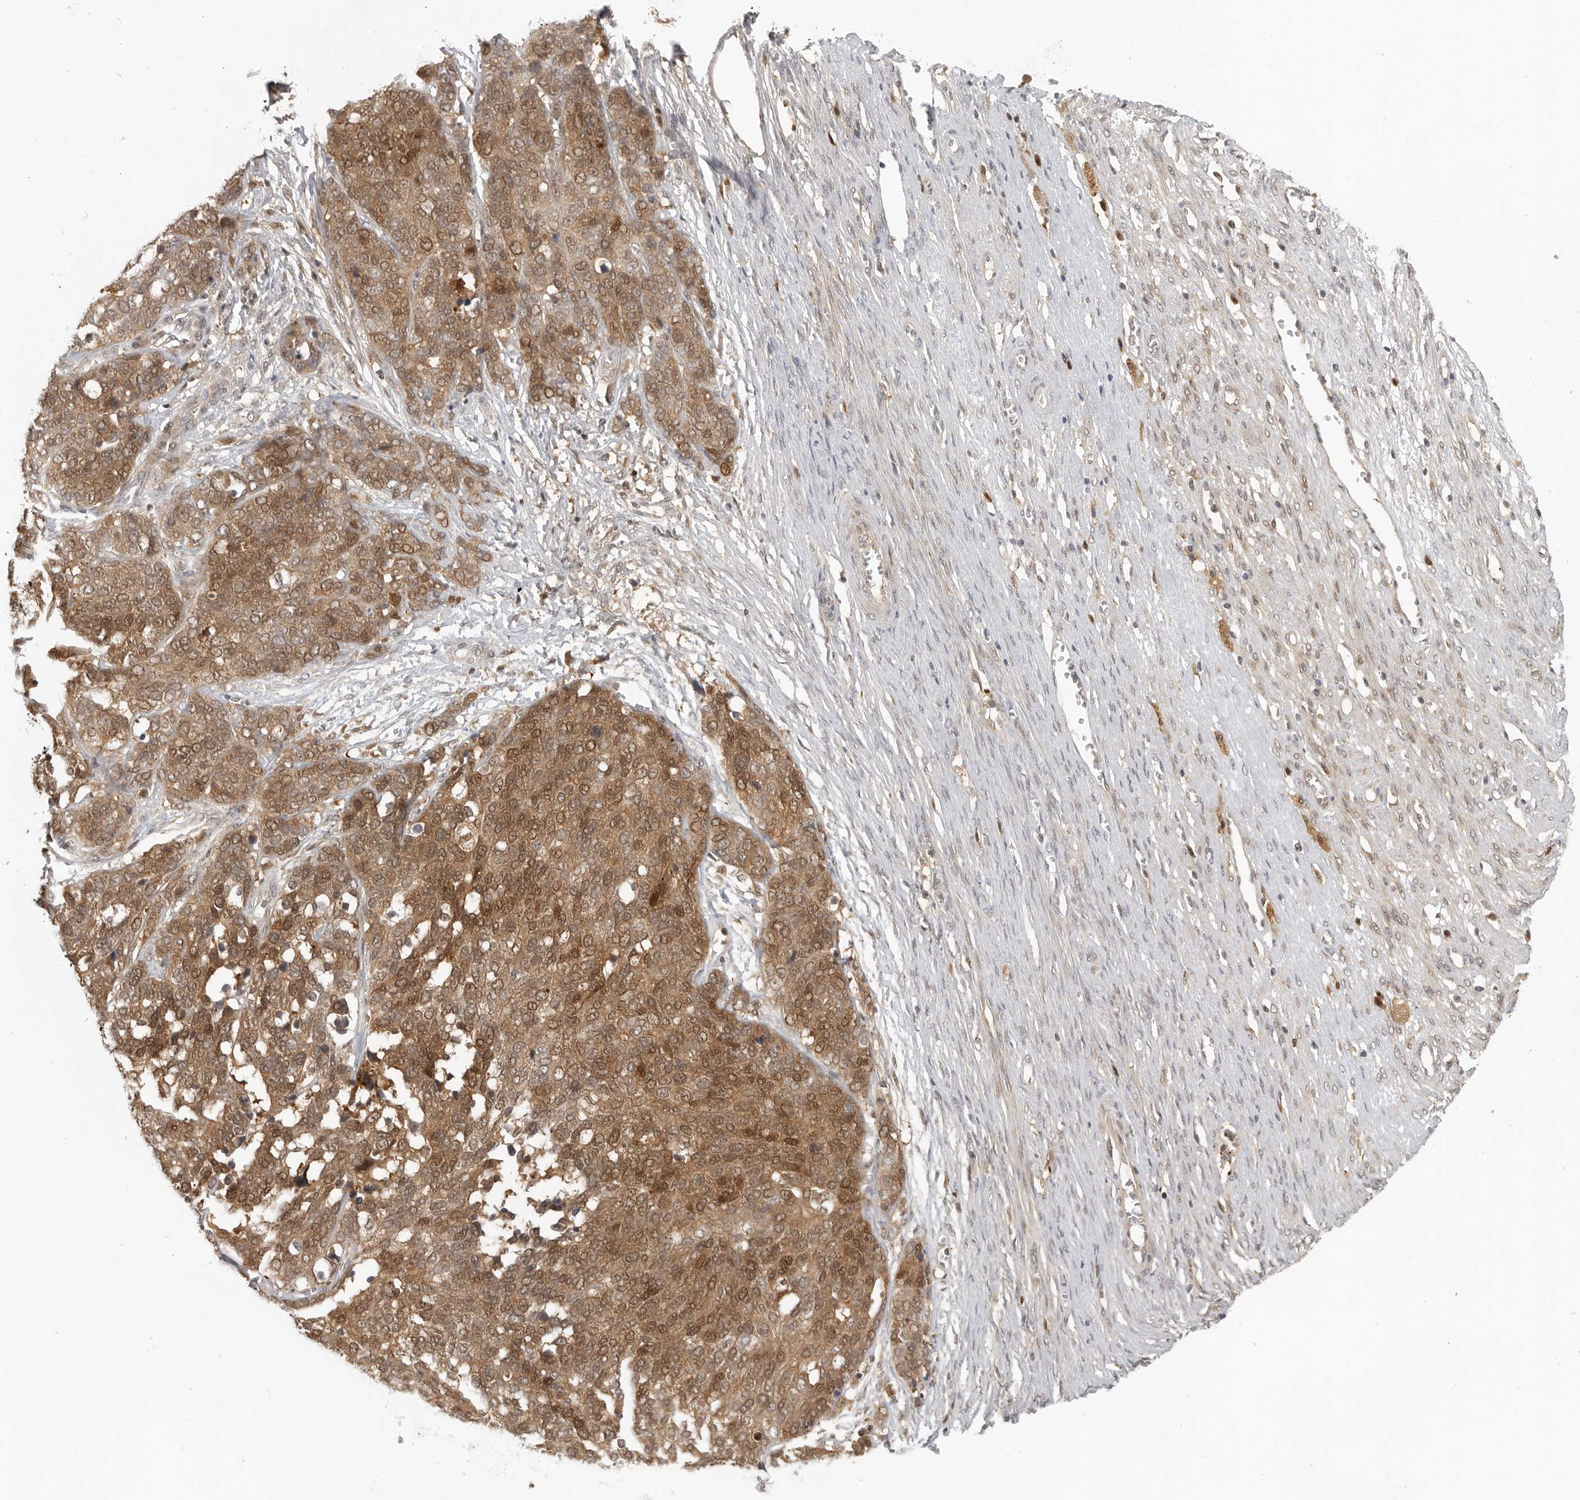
{"staining": {"intensity": "moderate", "quantity": ">75%", "location": "cytoplasmic/membranous,nuclear"}, "tissue": "ovarian cancer", "cell_type": "Tumor cells", "image_type": "cancer", "snomed": [{"axis": "morphology", "description": "Cystadenocarcinoma, serous, NOS"}, {"axis": "topography", "description": "Ovary"}], "caption": "Tumor cells show moderate cytoplasmic/membranous and nuclear positivity in about >75% of cells in ovarian serous cystadenocarcinoma. (brown staining indicates protein expression, while blue staining denotes nuclei).", "gene": "CTIF", "patient": {"sex": "female", "age": 44}}